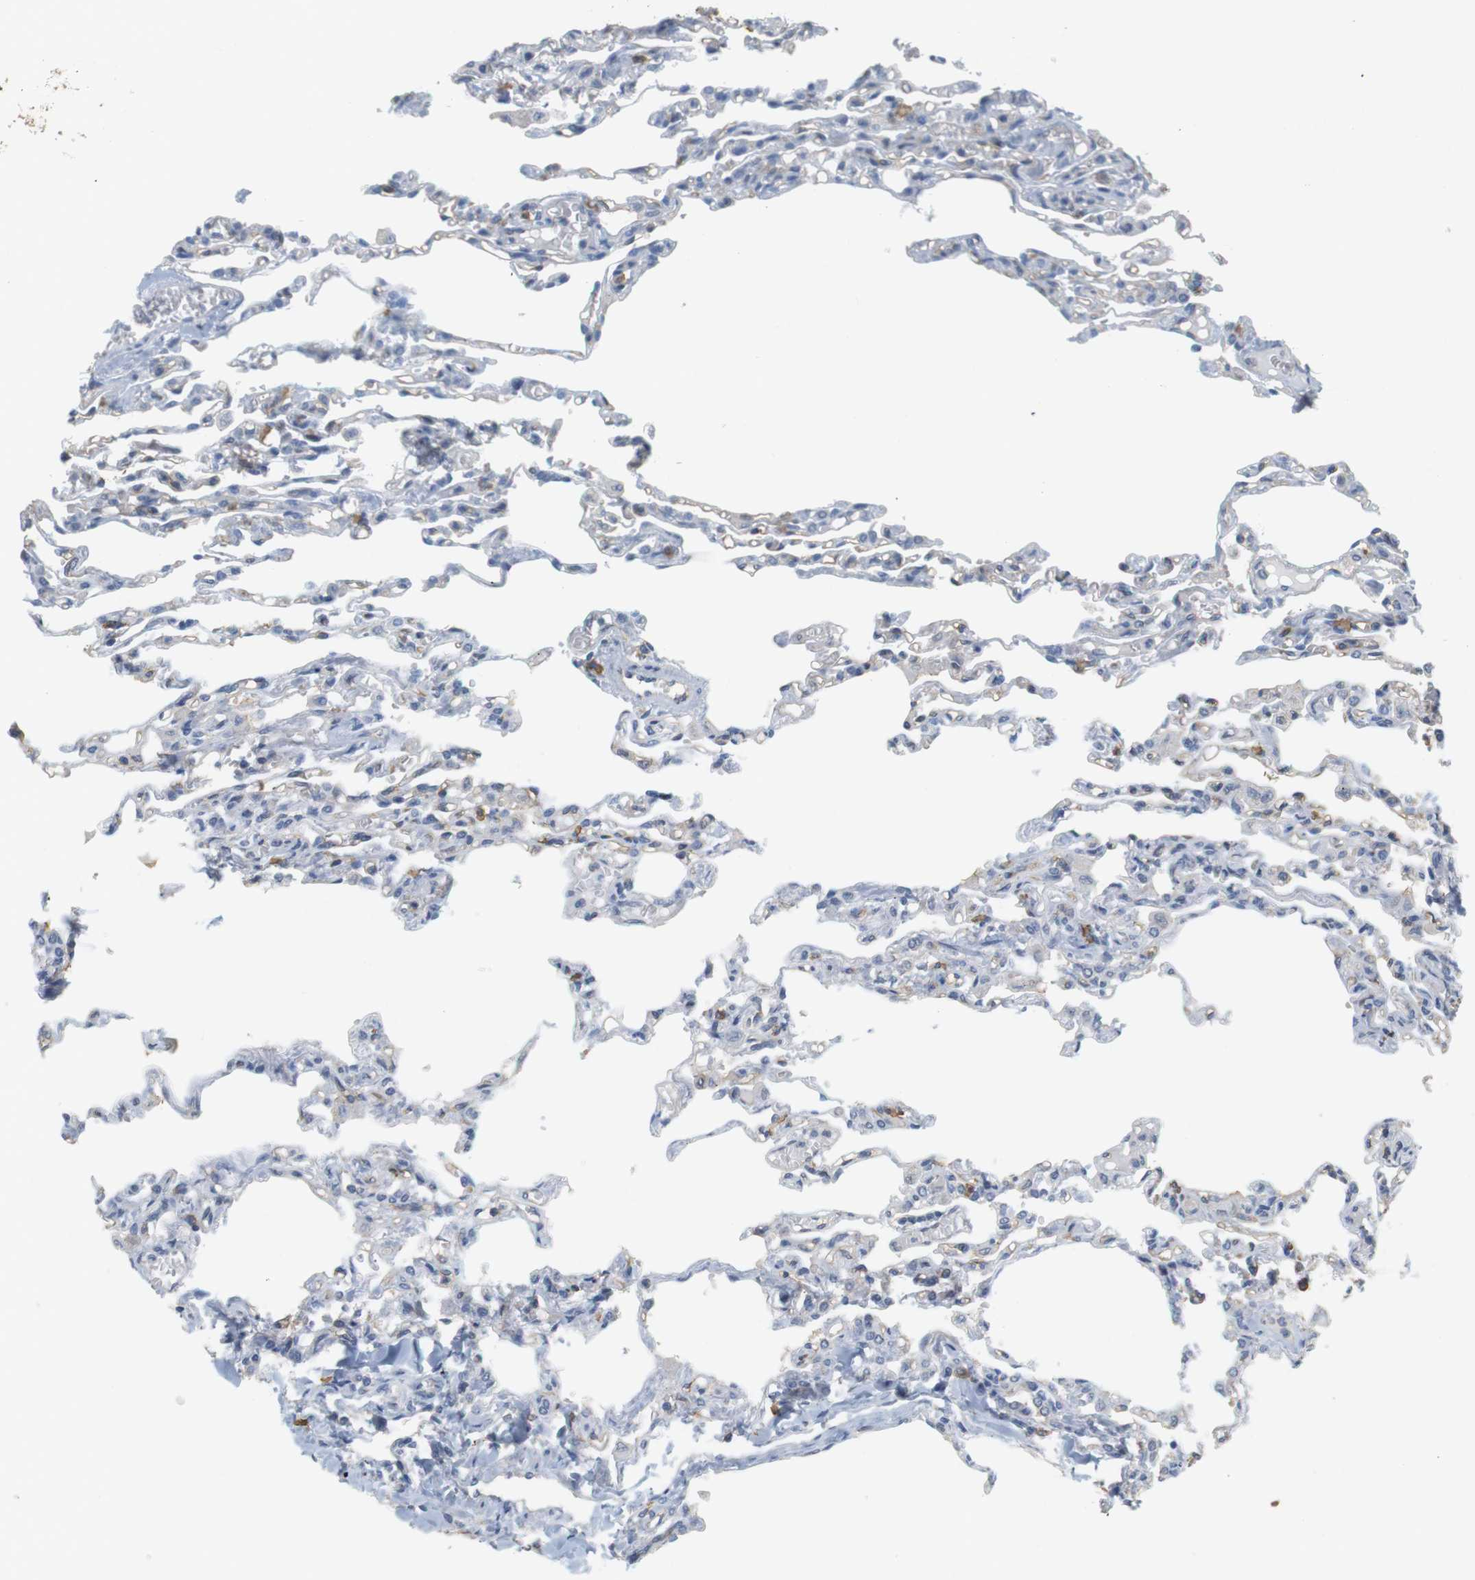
{"staining": {"intensity": "negative", "quantity": "none", "location": "none"}, "tissue": "lung", "cell_type": "Alveolar cells", "image_type": "normal", "snomed": [{"axis": "morphology", "description": "Normal tissue, NOS"}, {"axis": "topography", "description": "Lung"}], "caption": "DAB (3,3'-diaminobenzidine) immunohistochemical staining of unremarkable lung shows no significant expression in alveolar cells. The staining is performed using DAB (3,3'-diaminobenzidine) brown chromogen with nuclei counter-stained in using hematoxylin.", "gene": "OSR1", "patient": {"sex": "male", "age": 21}}